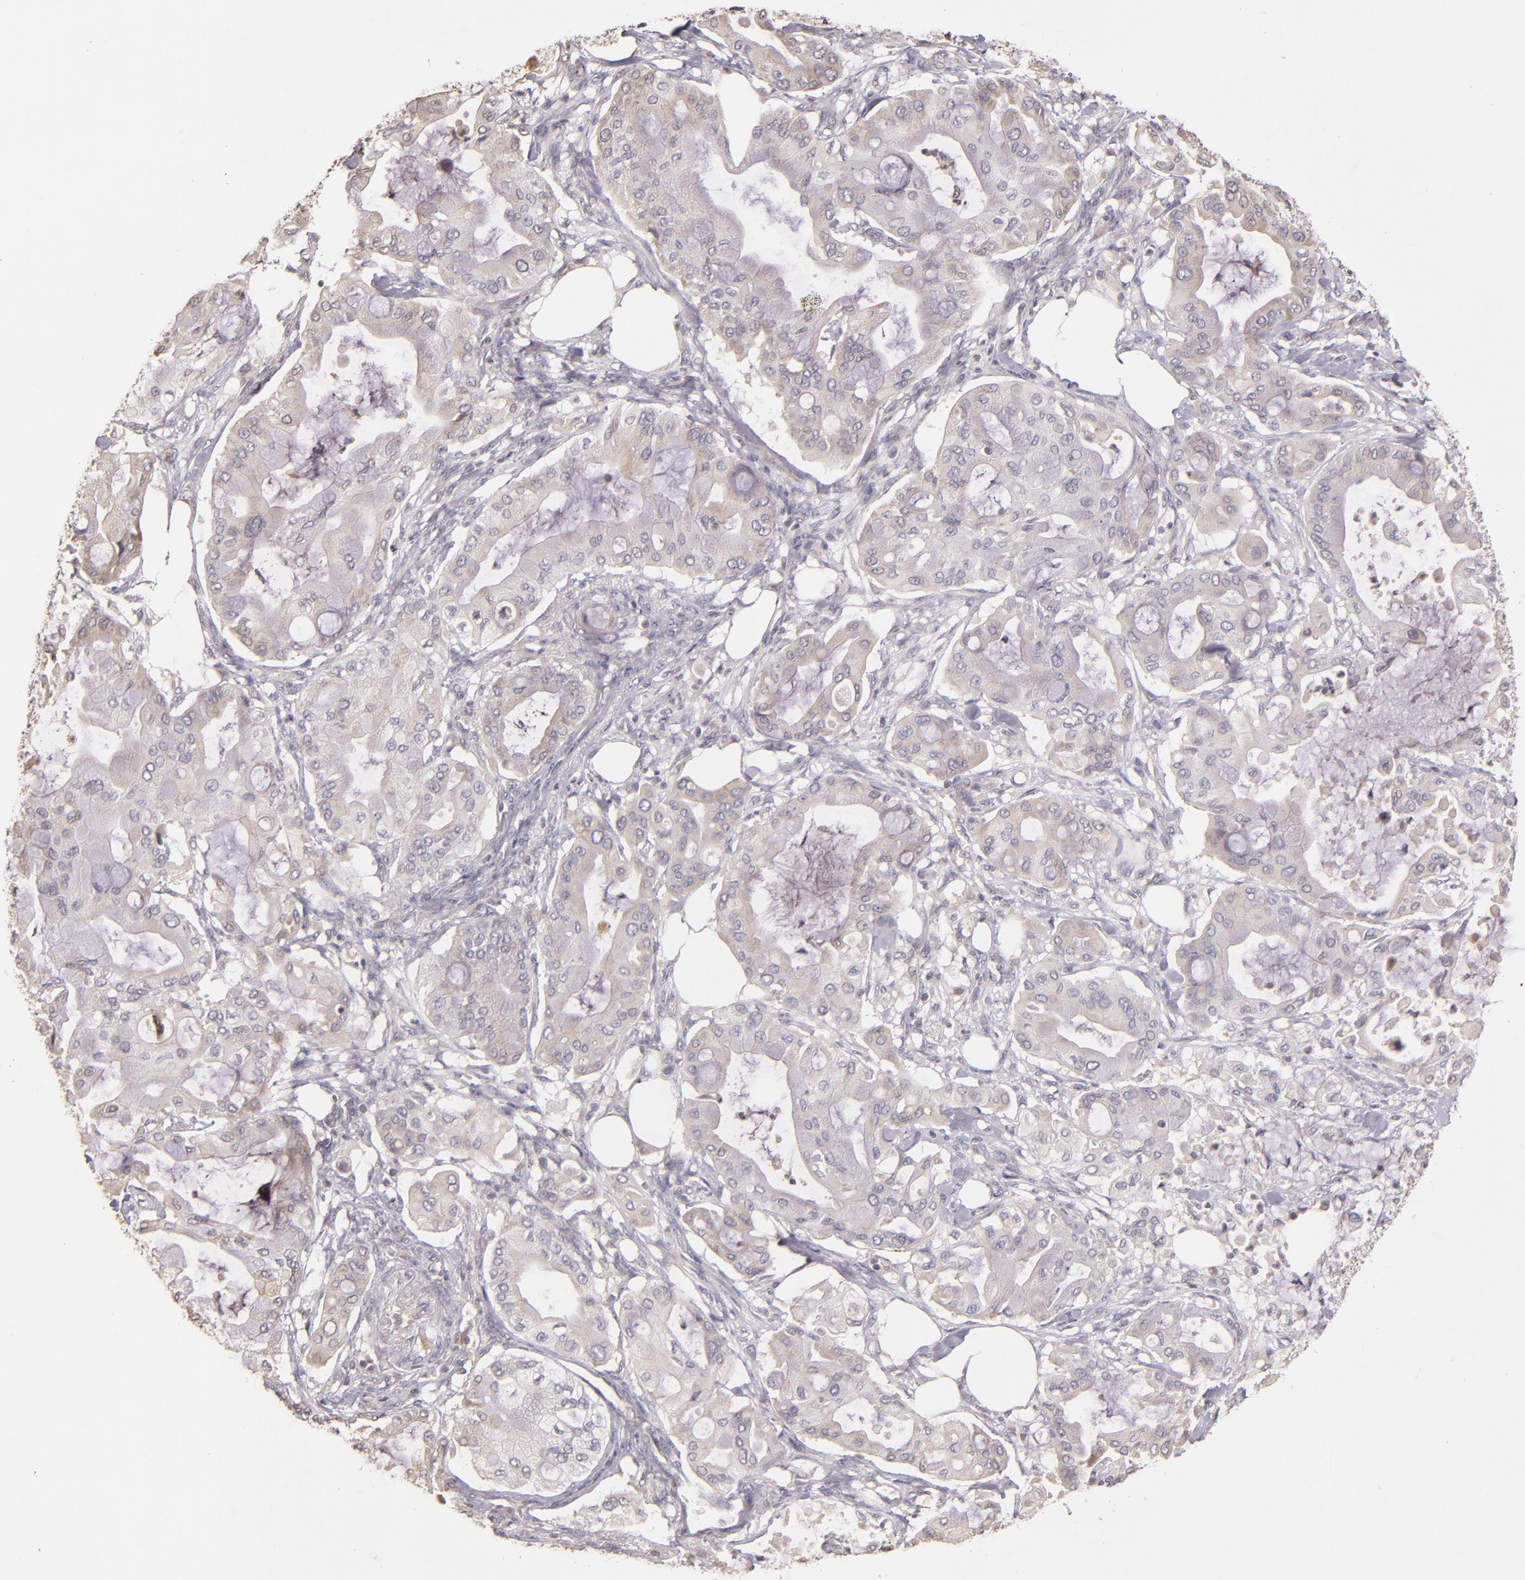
{"staining": {"intensity": "weak", "quantity": ">75%", "location": "cytoplasmic/membranous"}, "tissue": "pancreatic cancer", "cell_type": "Tumor cells", "image_type": "cancer", "snomed": [{"axis": "morphology", "description": "Adenocarcinoma, NOS"}, {"axis": "morphology", "description": "Adenocarcinoma, metastatic, NOS"}, {"axis": "topography", "description": "Lymph node"}, {"axis": "topography", "description": "Pancreas"}, {"axis": "topography", "description": "Duodenum"}], "caption": "Immunohistochemistry (DAB (3,3'-diaminobenzidine)) staining of human pancreatic cancer reveals weak cytoplasmic/membranous protein staining in about >75% of tumor cells. Nuclei are stained in blue.", "gene": "ABL1", "patient": {"sex": "female", "age": 64}}